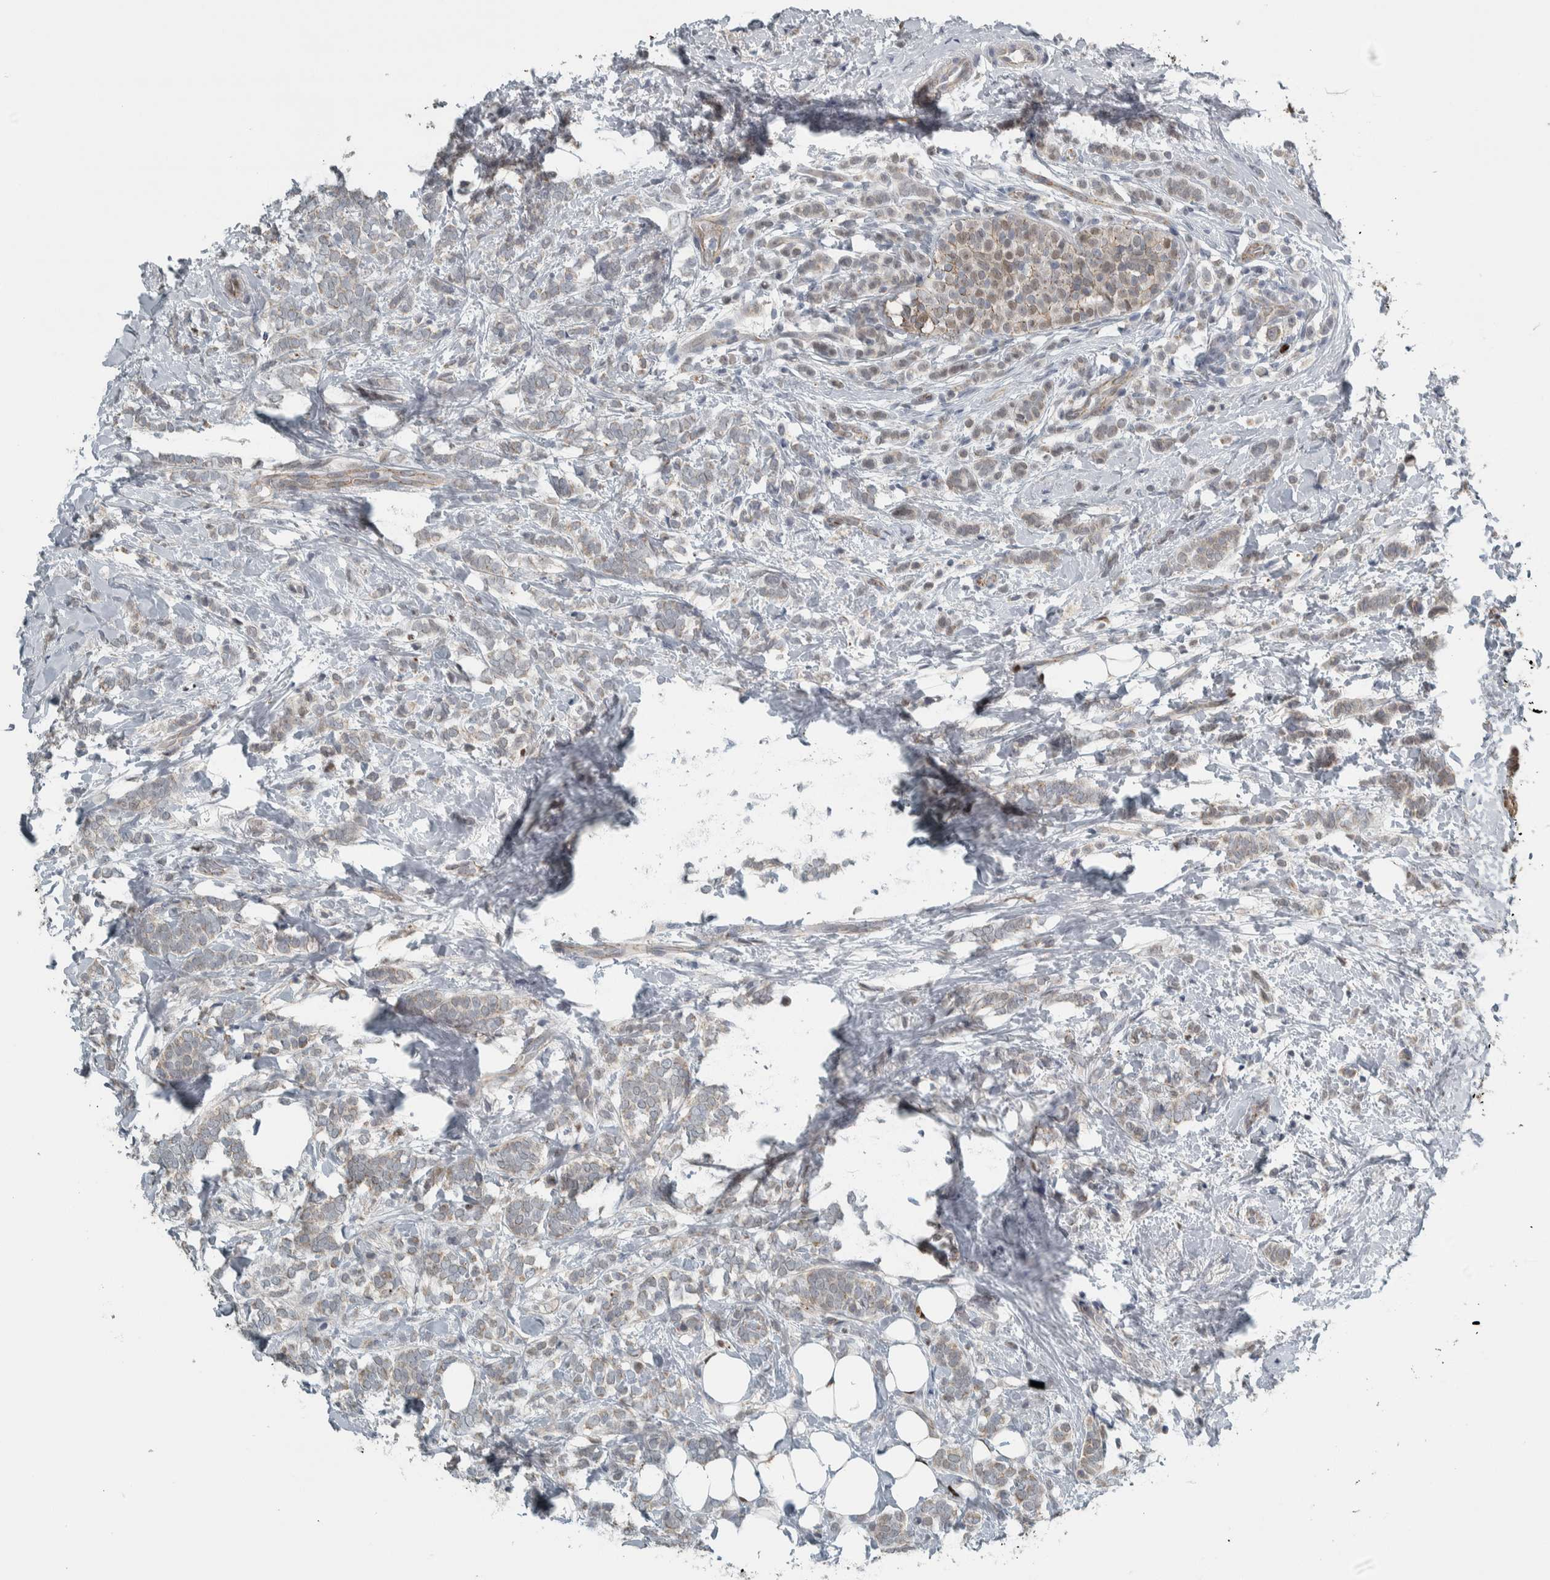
{"staining": {"intensity": "weak", "quantity": "25%-75%", "location": "cytoplasmic/membranous,nuclear"}, "tissue": "breast cancer", "cell_type": "Tumor cells", "image_type": "cancer", "snomed": [{"axis": "morphology", "description": "Lobular carcinoma"}, {"axis": "topography", "description": "Breast"}], "caption": "A micrograph showing weak cytoplasmic/membranous and nuclear staining in approximately 25%-75% of tumor cells in breast lobular carcinoma, as visualized by brown immunohistochemical staining.", "gene": "ADPRM", "patient": {"sex": "female", "age": 50}}